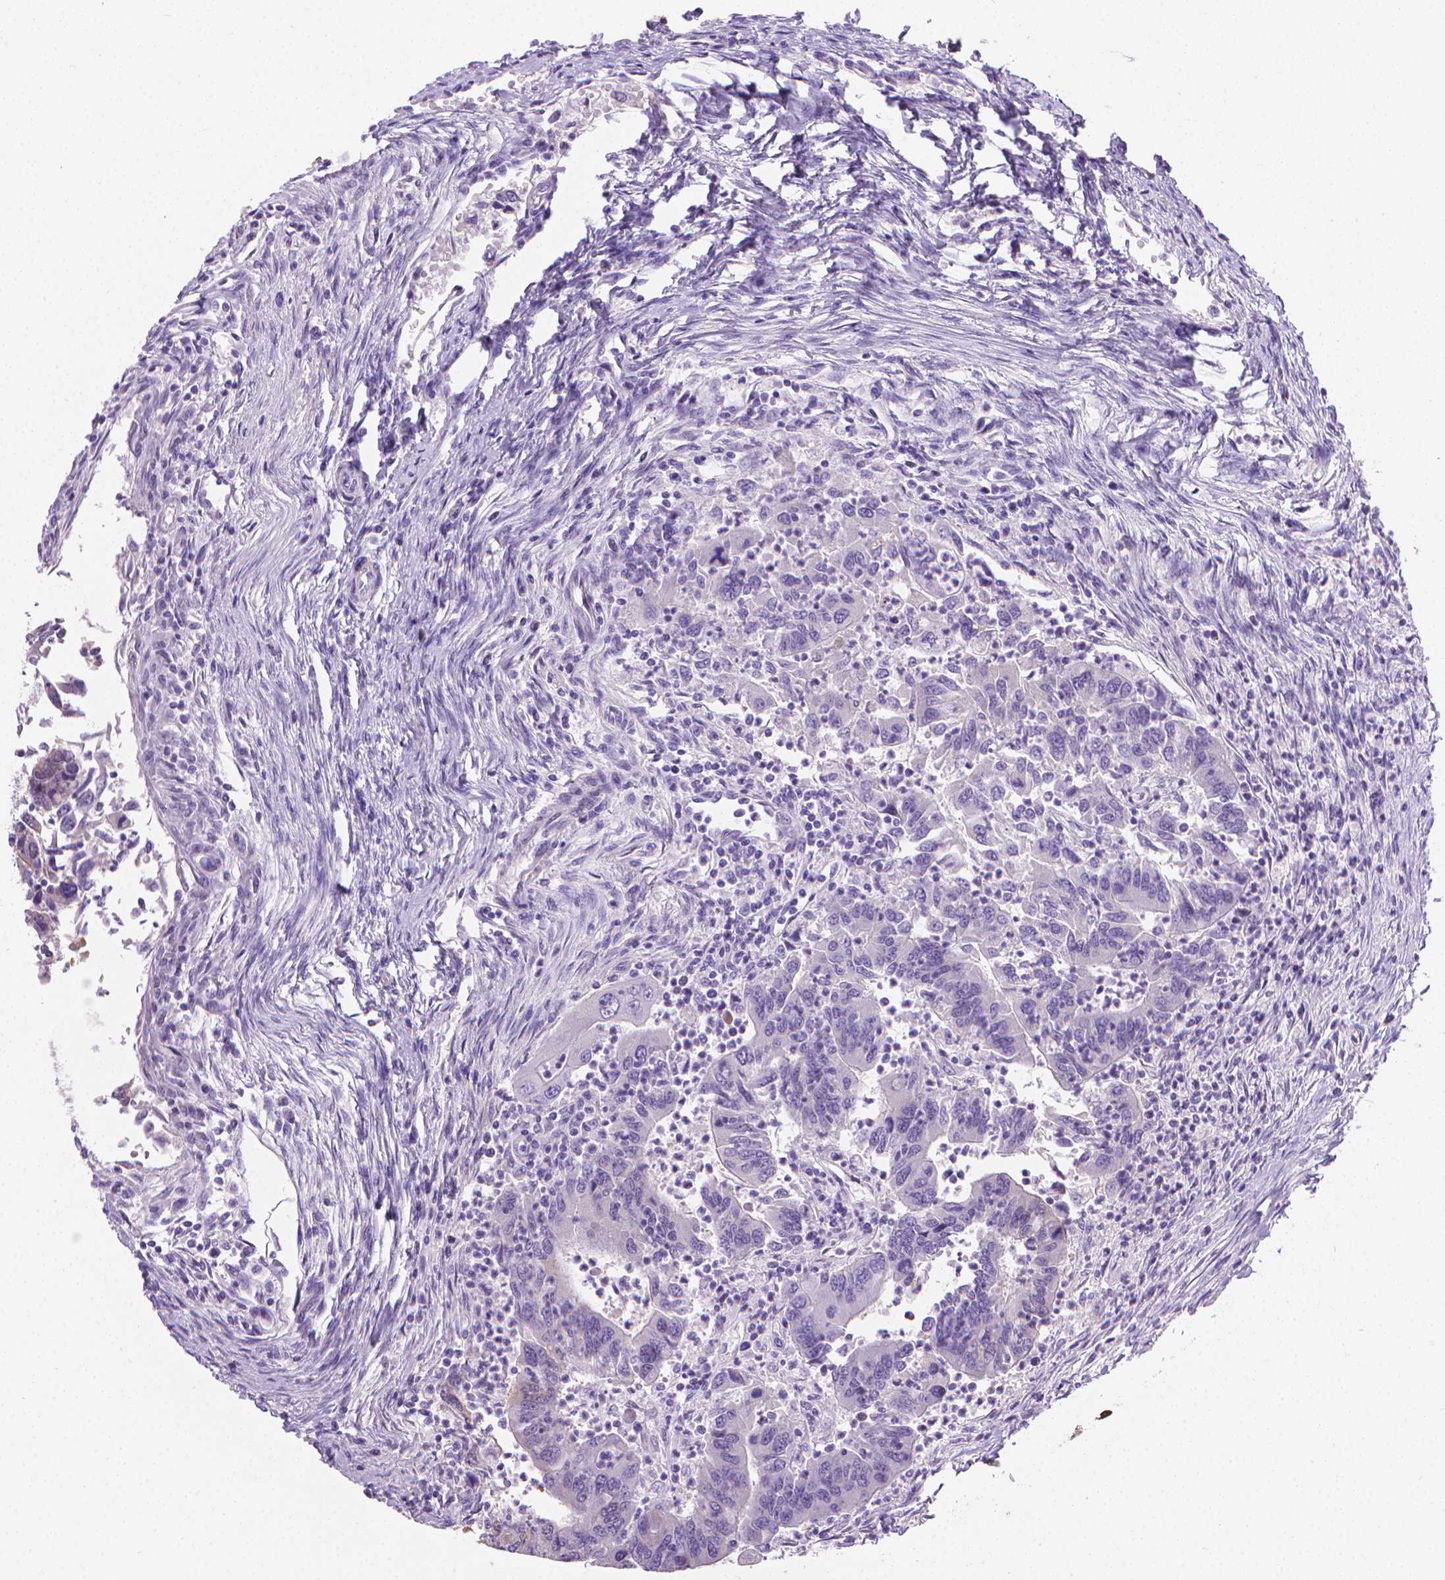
{"staining": {"intensity": "weak", "quantity": "<25%", "location": "cytoplasmic/membranous"}, "tissue": "colorectal cancer", "cell_type": "Tumor cells", "image_type": "cancer", "snomed": [{"axis": "morphology", "description": "Adenocarcinoma, NOS"}, {"axis": "topography", "description": "Colon"}], "caption": "Protein analysis of adenocarcinoma (colorectal) demonstrates no significant staining in tumor cells. (DAB (3,3'-diaminobenzidine) IHC visualized using brightfield microscopy, high magnification).", "gene": "PNMA2", "patient": {"sex": "female", "age": 67}}